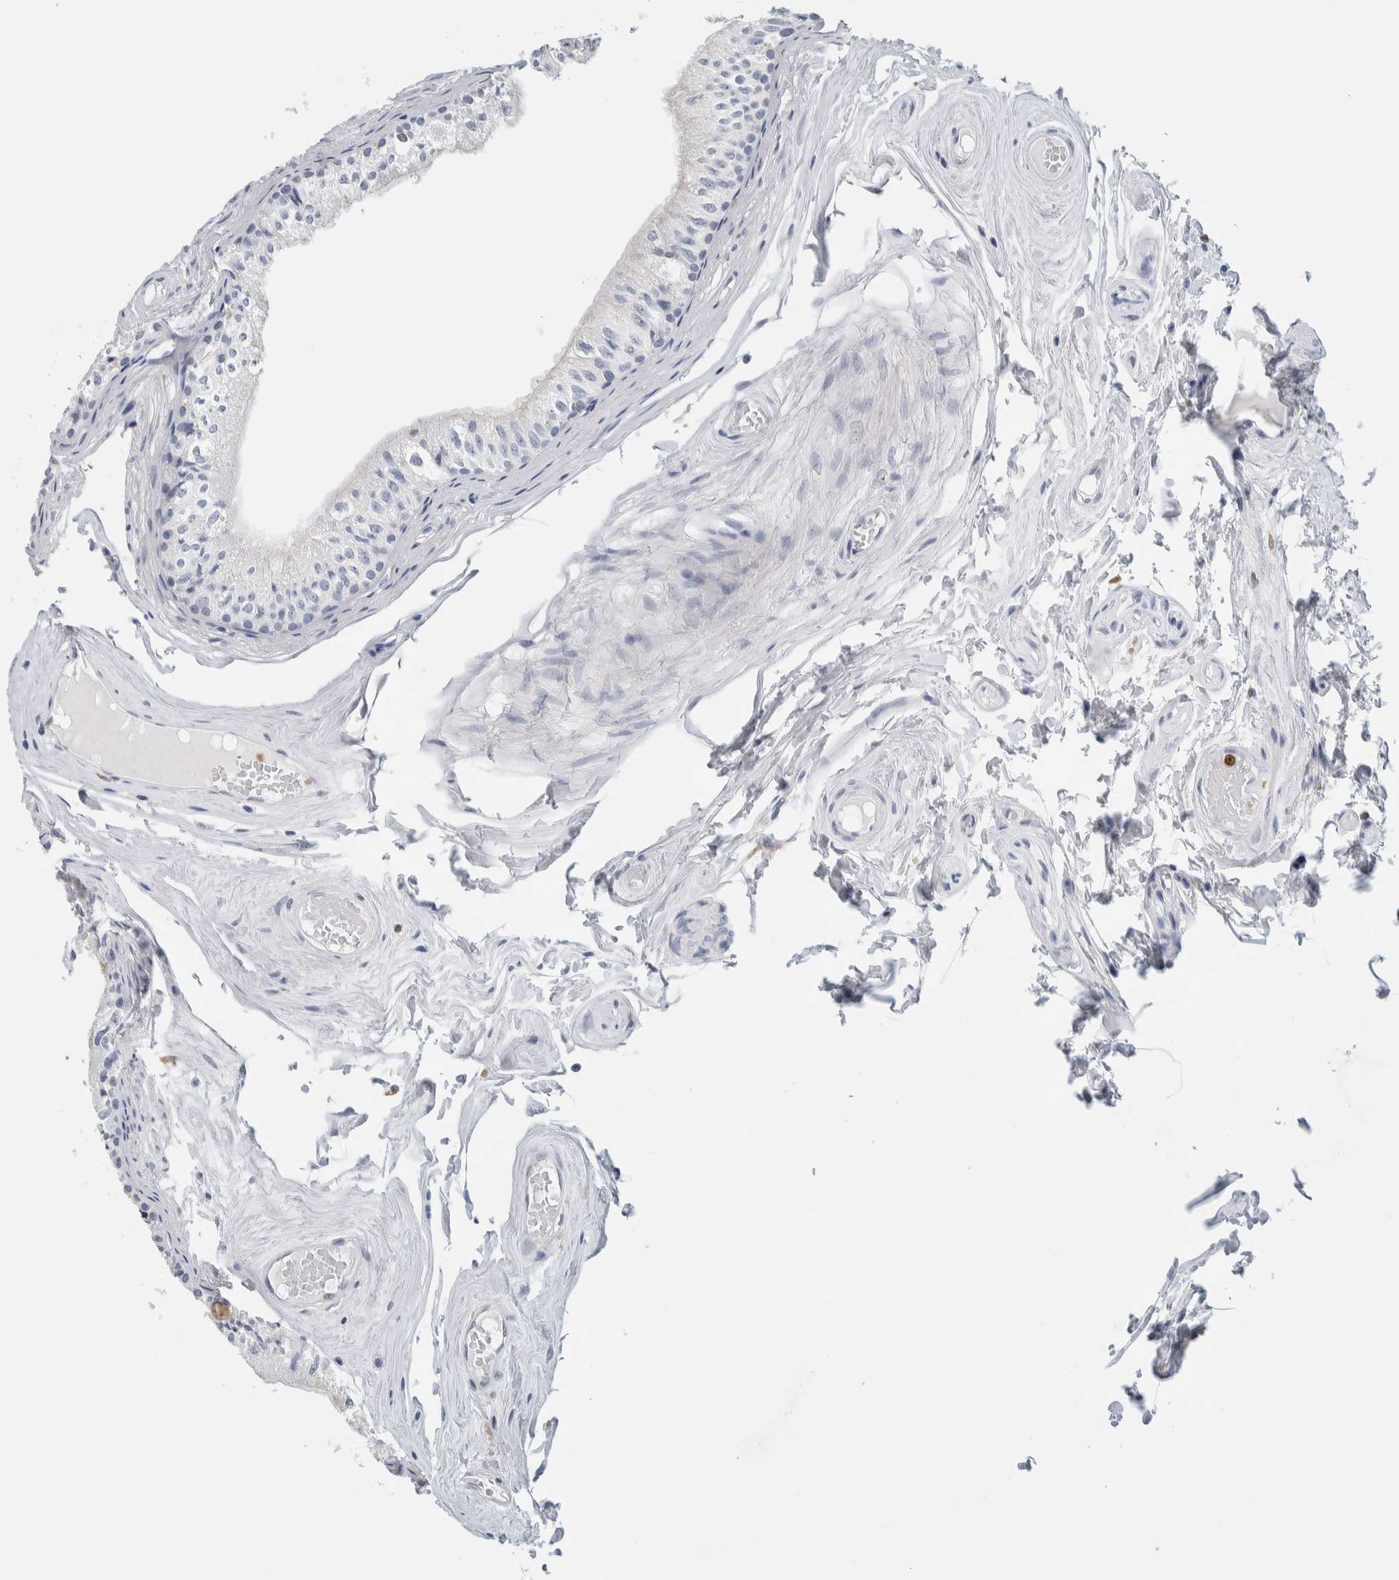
{"staining": {"intensity": "negative", "quantity": "none", "location": "none"}, "tissue": "epididymis", "cell_type": "Glandular cells", "image_type": "normal", "snomed": [{"axis": "morphology", "description": "Normal tissue, NOS"}, {"axis": "topography", "description": "Epididymis"}], "caption": "The photomicrograph demonstrates no significant expression in glandular cells of epididymis. The staining was performed using DAB to visualize the protein expression in brown, while the nuclei were stained in blue with hematoxylin (Magnification: 20x).", "gene": "NCF2", "patient": {"sex": "male", "age": 79}}